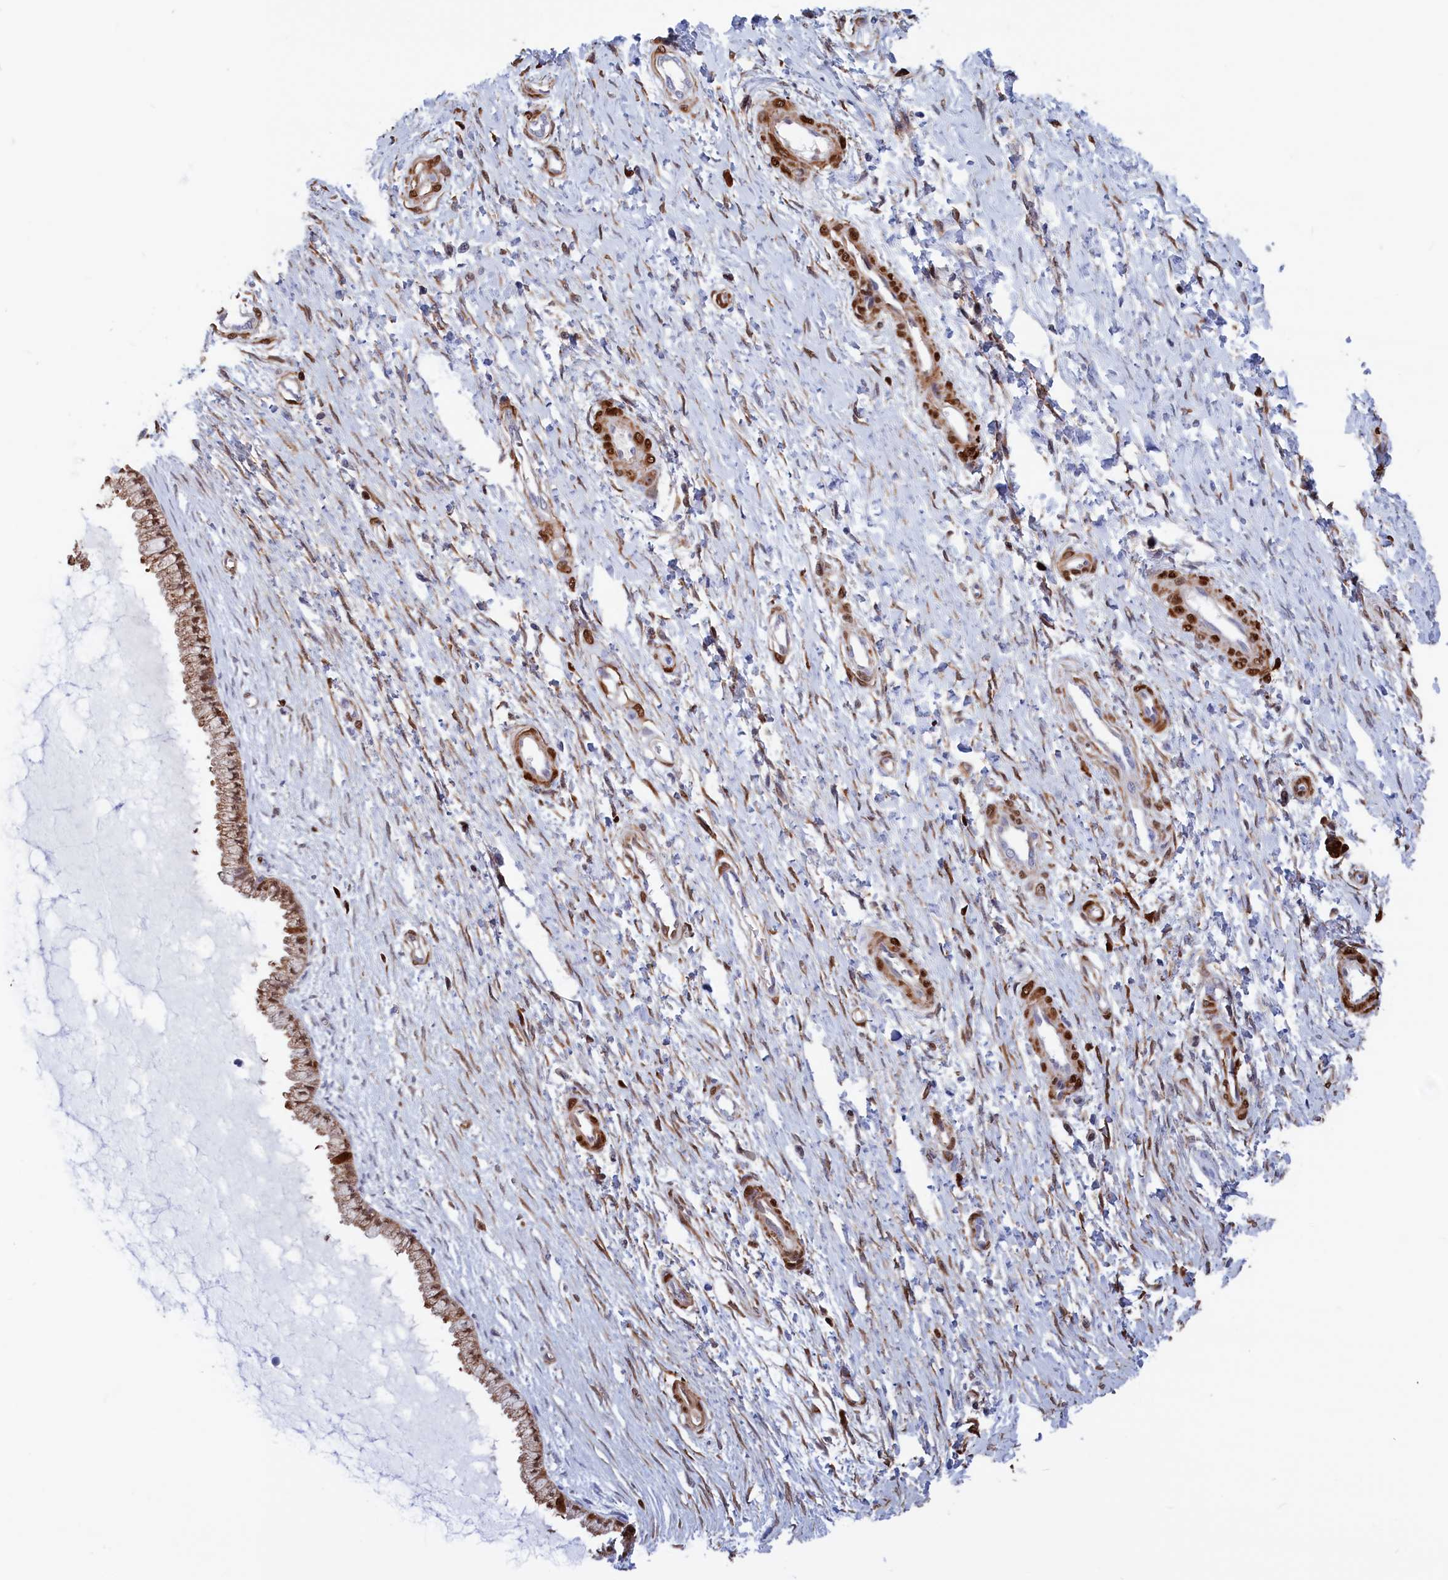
{"staining": {"intensity": "moderate", "quantity": "25%-75%", "location": "cytoplasmic/membranous,nuclear"}, "tissue": "cervix", "cell_type": "Glandular cells", "image_type": "normal", "snomed": [{"axis": "morphology", "description": "Normal tissue, NOS"}, {"axis": "topography", "description": "Cervix"}], "caption": "This is a photomicrograph of immunohistochemistry staining of benign cervix, which shows moderate staining in the cytoplasmic/membranous,nuclear of glandular cells.", "gene": "CRIP1", "patient": {"sex": "female", "age": 55}}